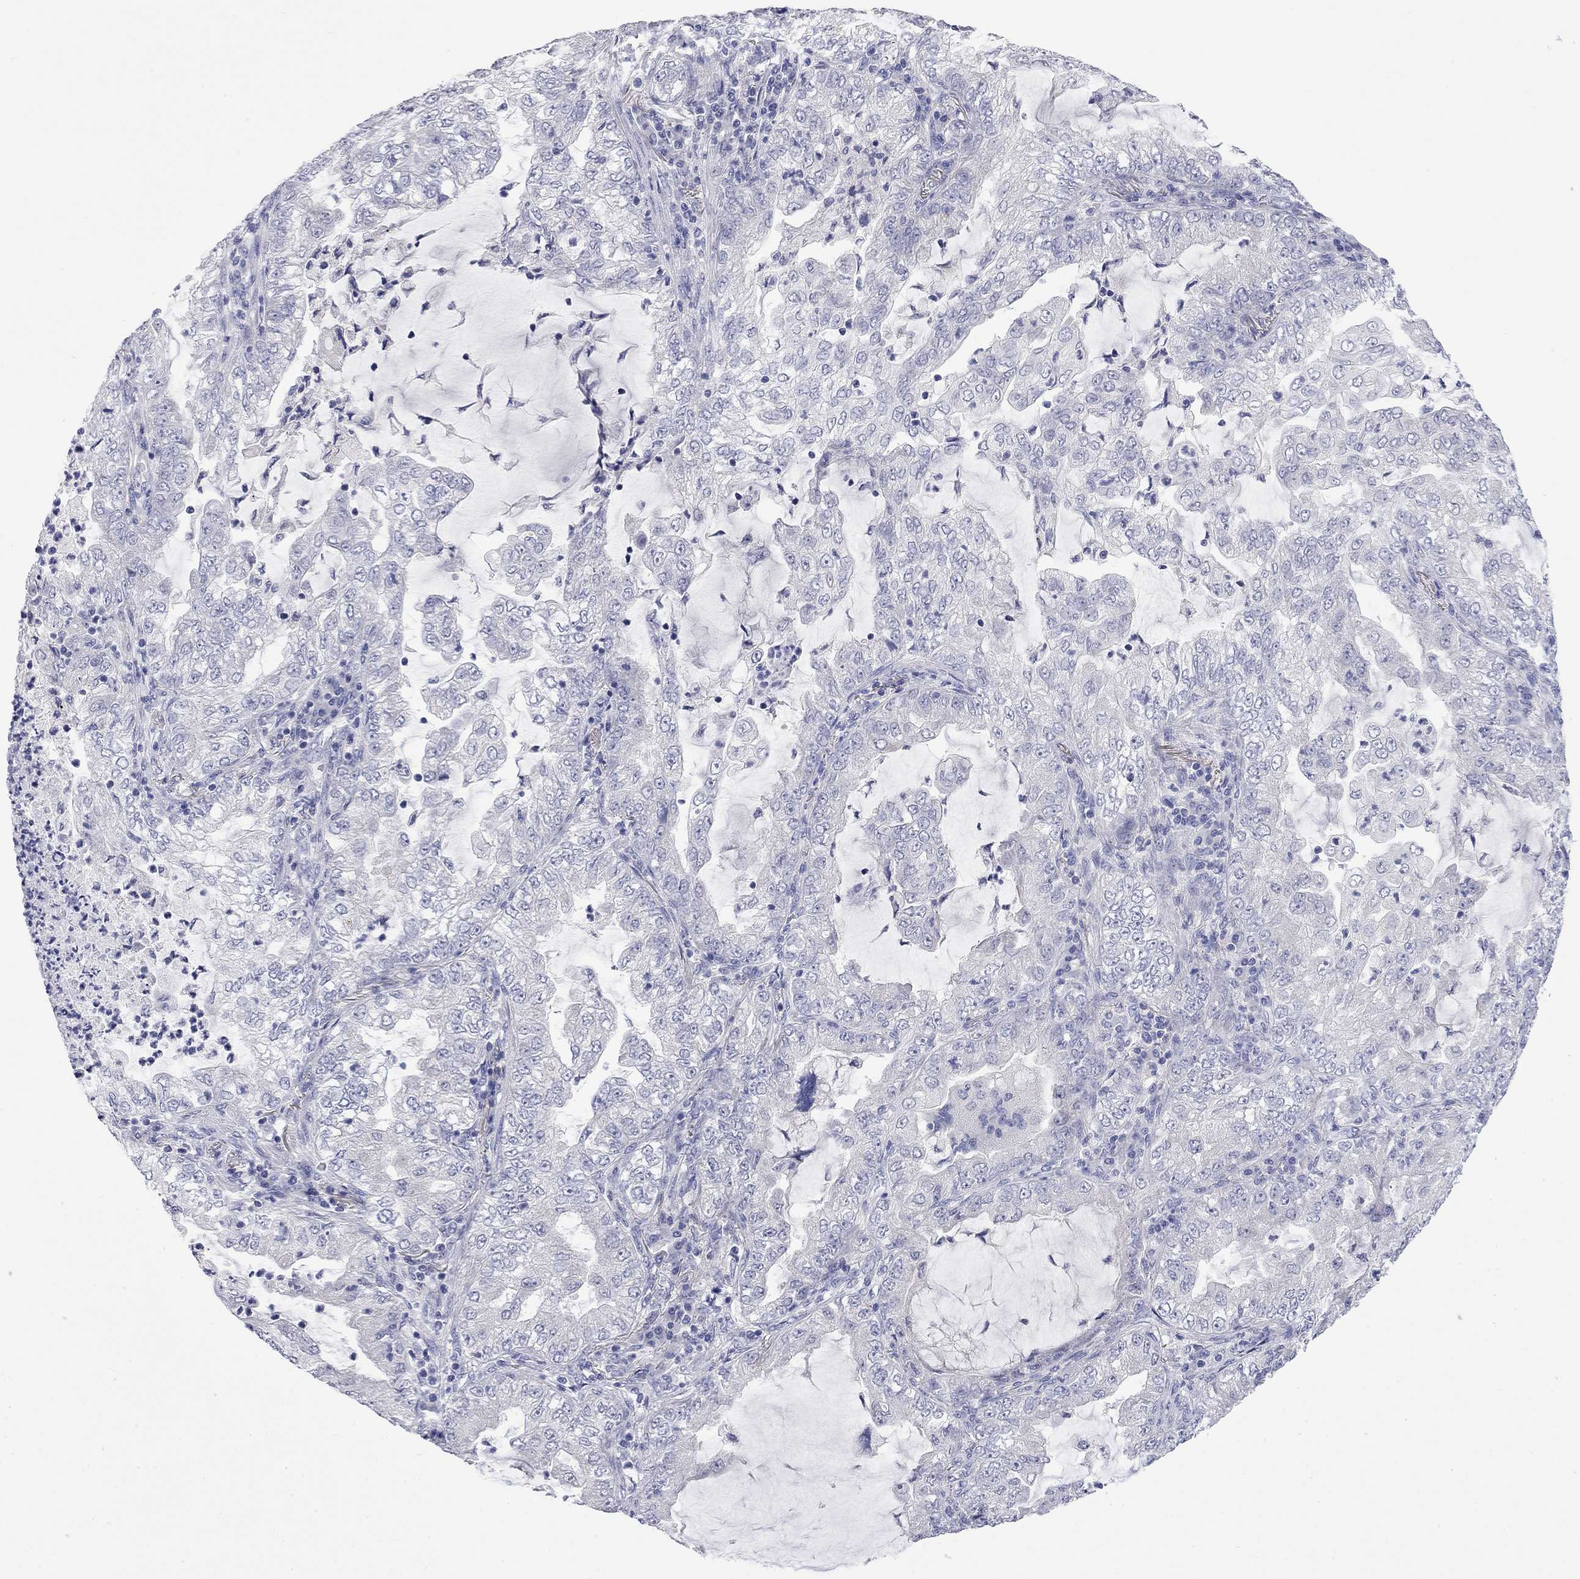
{"staining": {"intensity": "negative", "quantity": "none", "location": "none"}, "tissue": "lung cancer", "cell_type": "Tumor cells", "image_type": "cancer", "snomed": [{"axis": "morphology", "description": "Adenocarcinoma, NOS"}, {"axis": "topography", "description": "Lung"}], "caption": "An immunohistochemistry histopathology image of adenocarcinoma (lung) is shown. There is no staining in tumor cells of adenocarcinoma (lung). (Stains: DAB (3,3'-diaminobenzidine) immunohistochemistry with hematoxylin counter stain, Microscopy: brightfield microscopy at high magnification).", "gene": "ABCB4", "patient": {"sex": "female", "age": 73}}